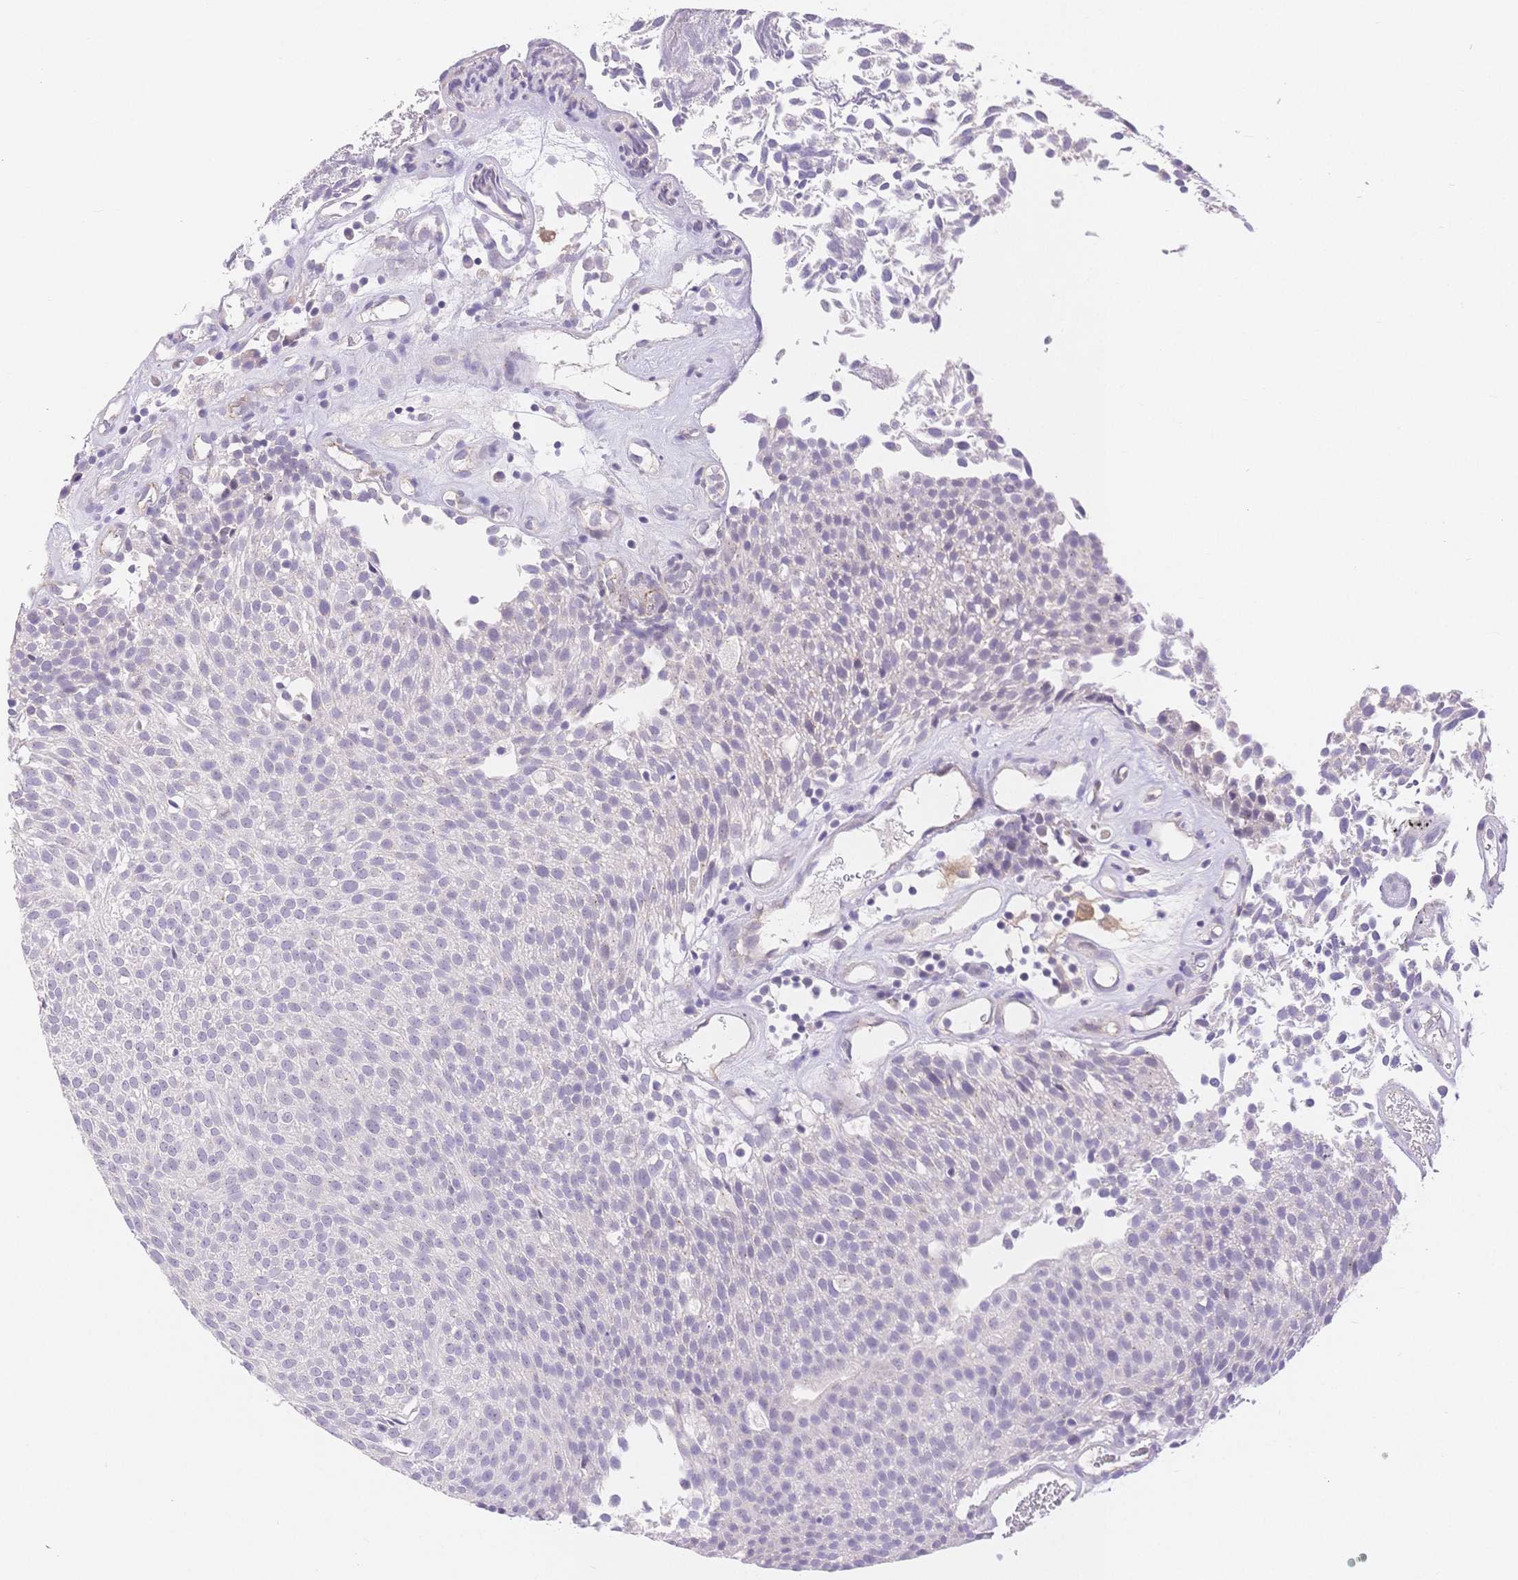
{"staining": {"intensity": "negative", "quantity": "none", "location": "none"}, "tissue": "urothelial cancer", "cell_type": "Tumor cells", "image_type": "cancer", "snomed": [{"axis": "morphology", "description": "Urothelial carcinoma, Low grade"}, {"axis": "topography", "description": "Urinary bladder"}], "caption": "Immunohistochemistry (IHC) of urothelial cancer displays no staining in tumor cells.", "gene": "MYOM1", "patient": {"sex": "female", "age": 79}}